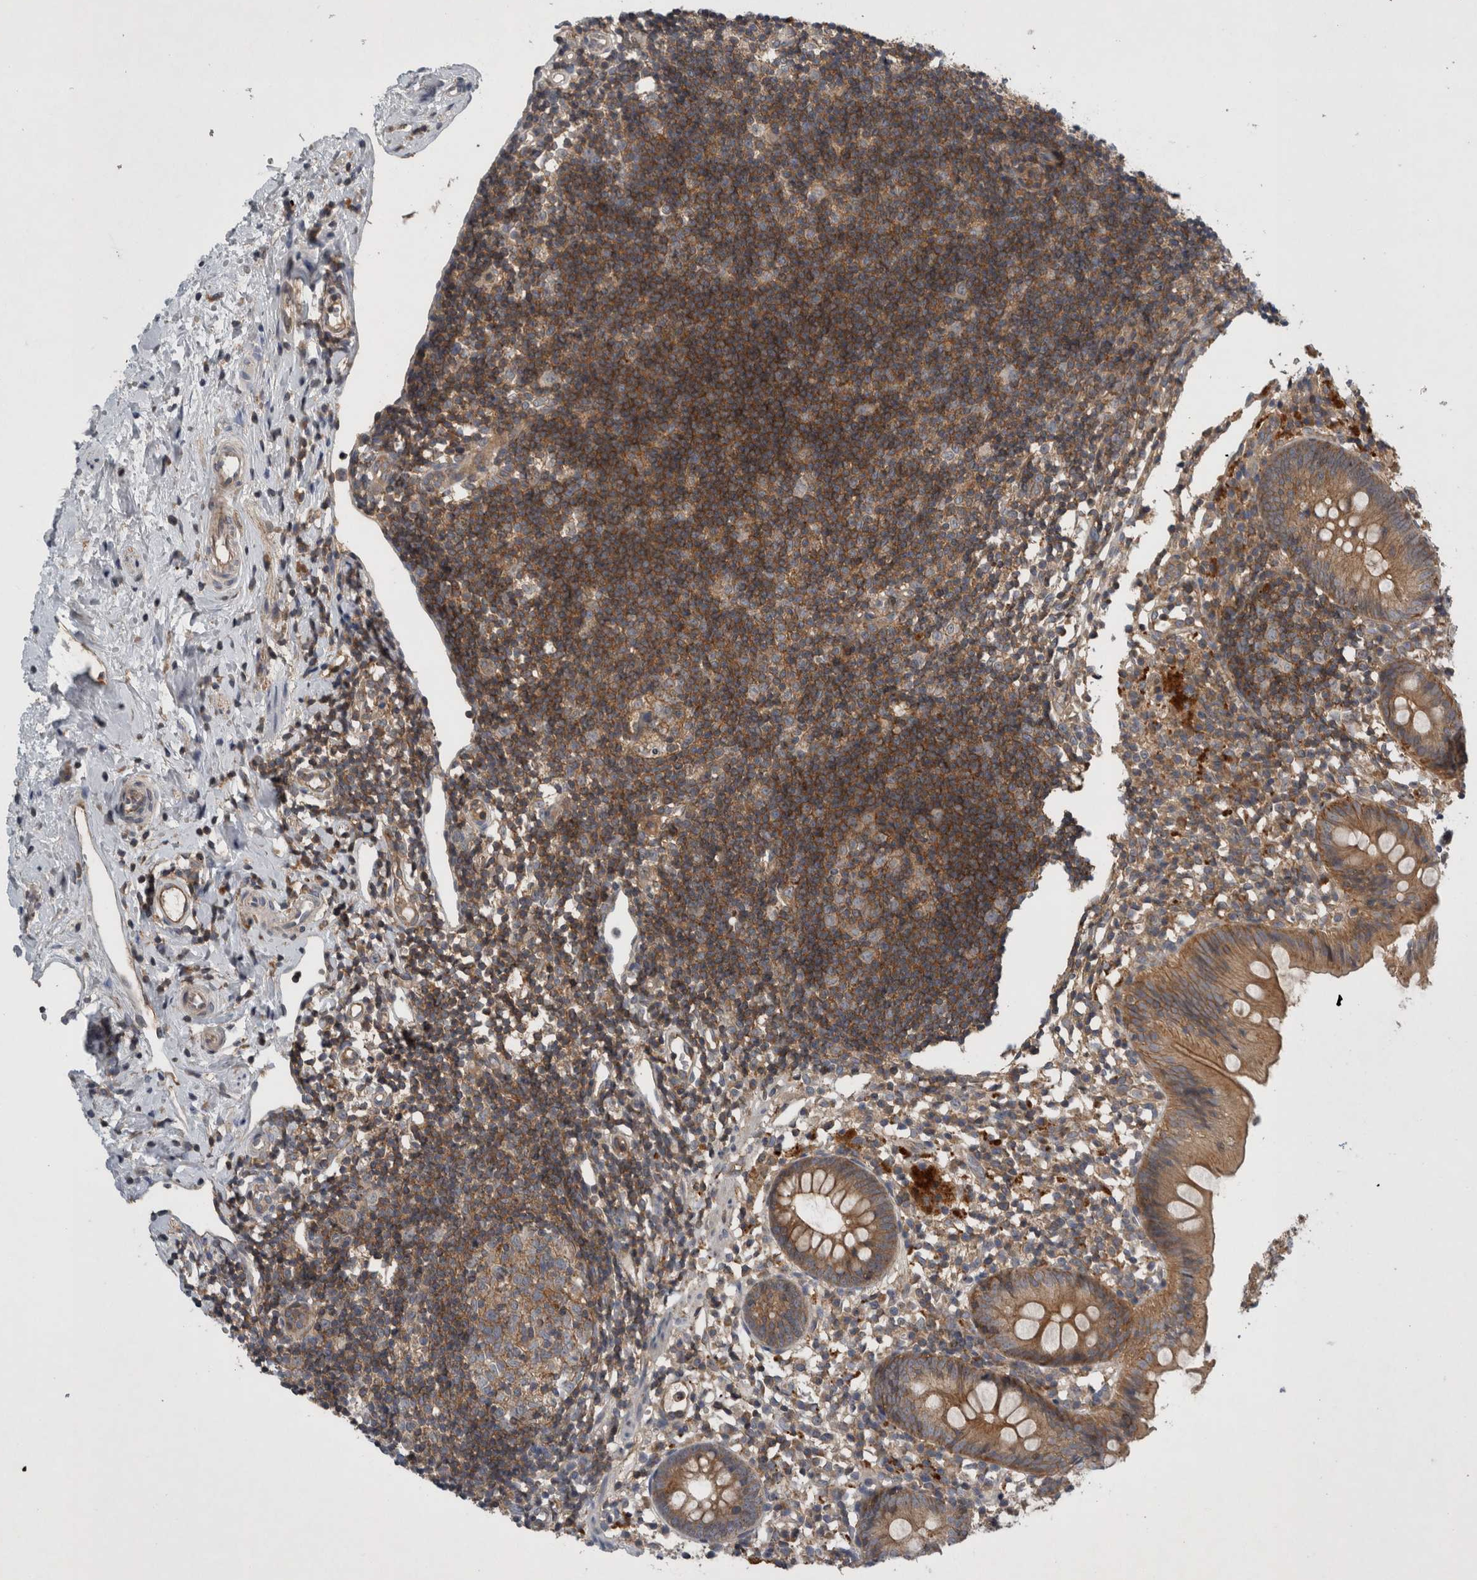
{"staining": {"intensity": "moderate", "quantity": ">75%", "location": "cytoplasmic/membranous"}, "tissue": "appendix", "cell_type": "Glandular cells", "image_type": "normal", "snomed": [{"axis": "morphology", "description": "Normal tissue, NOS"}, {"axis": "topography", "description": "Appendix"}], "caption": "Brown immunohistochemical staining in normal appendix reveals moderate cytoplasmic/membranous positivity in approximately >75% of glandular cells. Using DAB (brown) and hematoxylin (blue) stains, captured at high magnification using brightfield microscopy.", "gene": "SCARA5", "patient": {"sex": "female", "age": 20}}